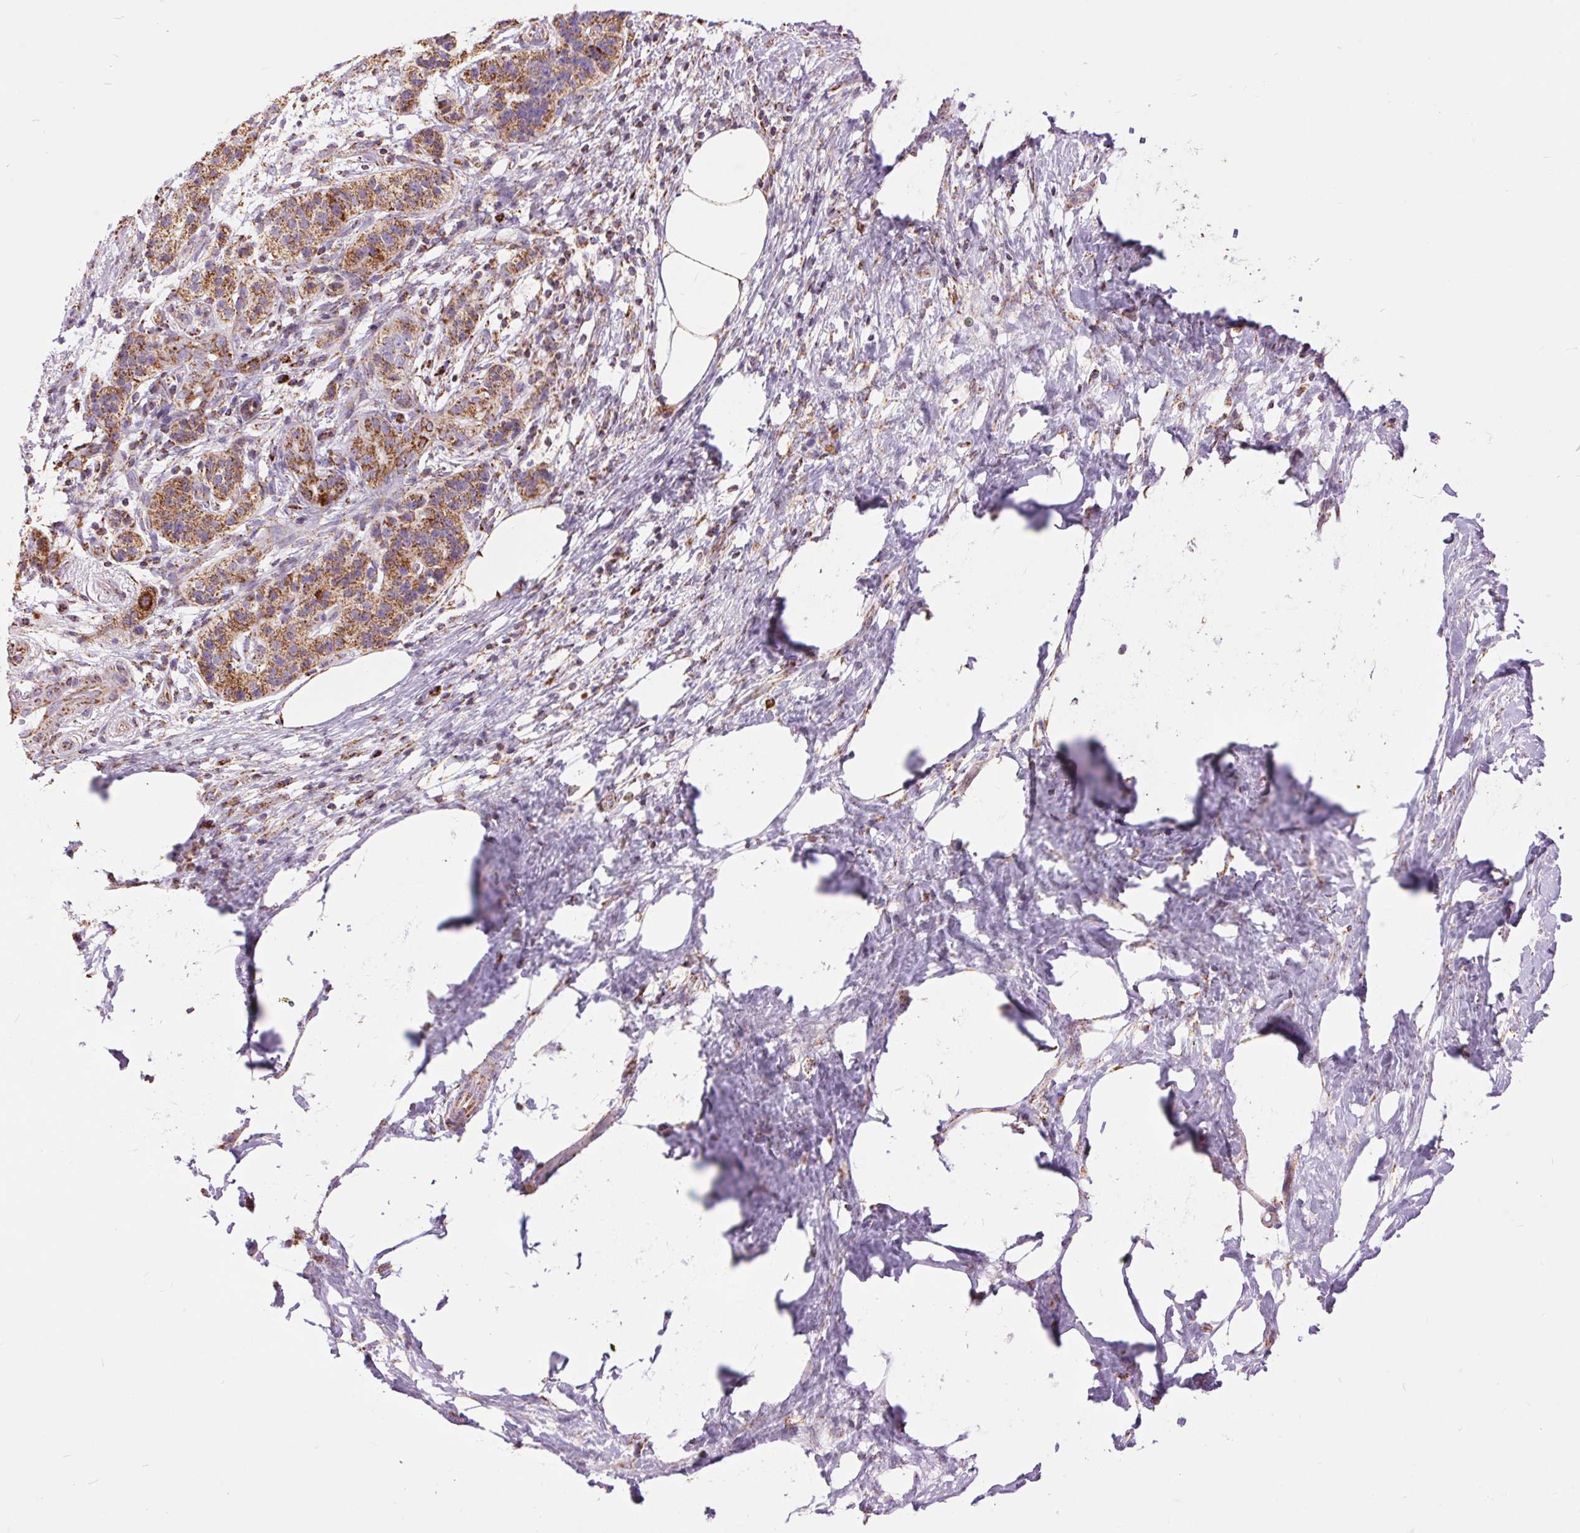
{"staining": {"intensity": "strong", "quantity": ">75%", "location": "cytoplasmic/membranous"}, "tissue": "pancreatic cancer", "cell_type": "Tumor cells", "image_type": "cancer", "snomed": [{"axis": "morphology", "description": "Adenocarcinoma, NOS"}, {"axis": "topography", "description": "Pancreas"}], "caption": "Pancreatic adenocarcinoma stained with a brown dye shows strong cytoplasmic/membranous positive positivity in about >75% of tumor cells.", "gene": "ATP5PB", "patient": {"sex": "female", "age": 72}}